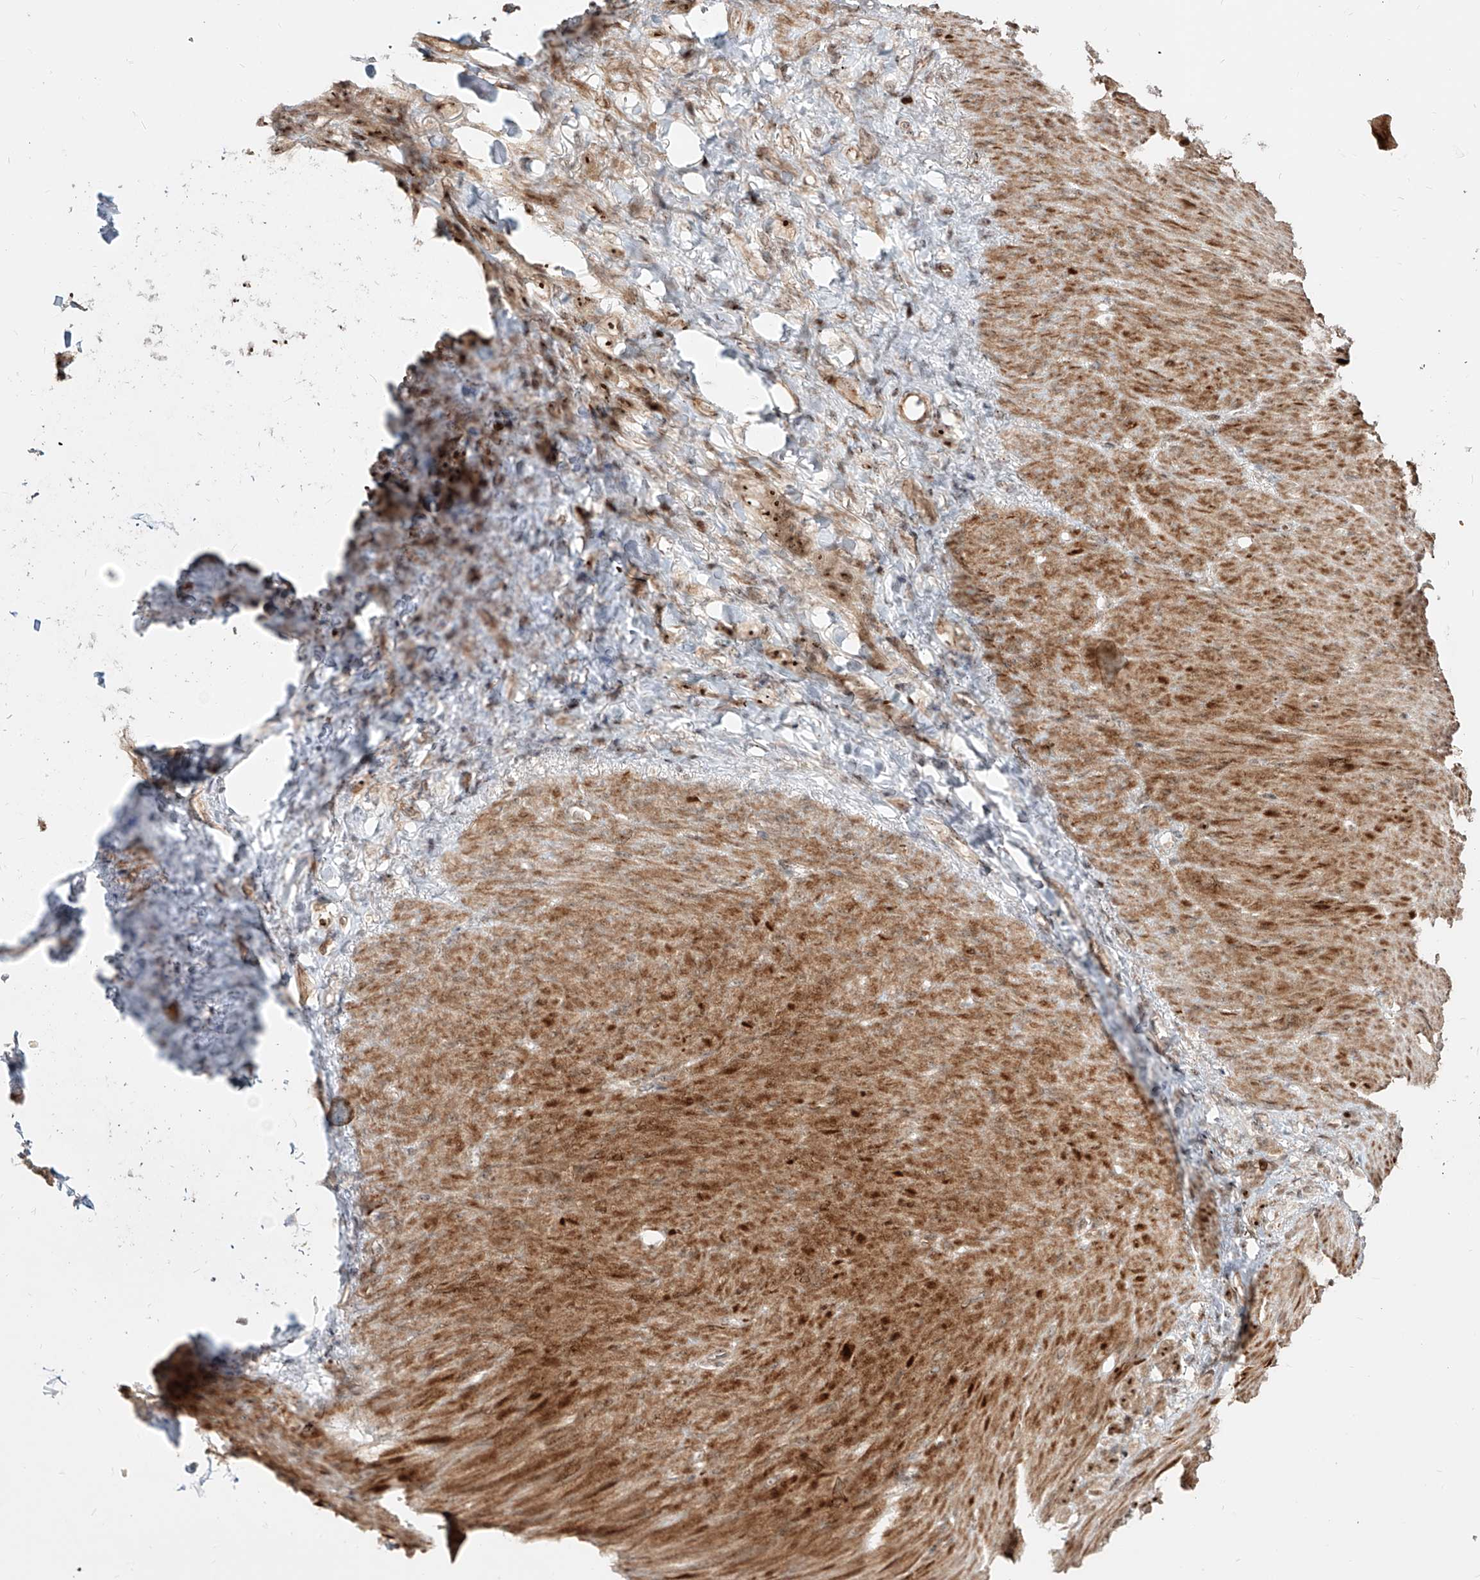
{"staining": {"intensity": "strong", "quantity": ">75%", "location": "nuclear"}, "tissue": "stomach cancer", "cell_type": "Tumor cells", "image_type": "cancer", "snomed": [{"axis": "morphology", "description": "Normal tissue, NOS"}, {"axis": "morphology", "description": "Adenocarcinoma, NOS"}, {"axis": "topography", "description": "Stomach"}], "caption": "Immunohistochemical staining of adenocarcinoma (stomach) displays high levels of strong nuclear expression in approximately >75% of tumor cells. The staining is performed using DAB (3,3'-diaminobenzidine) brown chromogen to label protein expression. The nuclei are counter-stained blue using hematoxylin.", "gene": "ZNF710", "patient": {"sex": "male", "age": 82}}